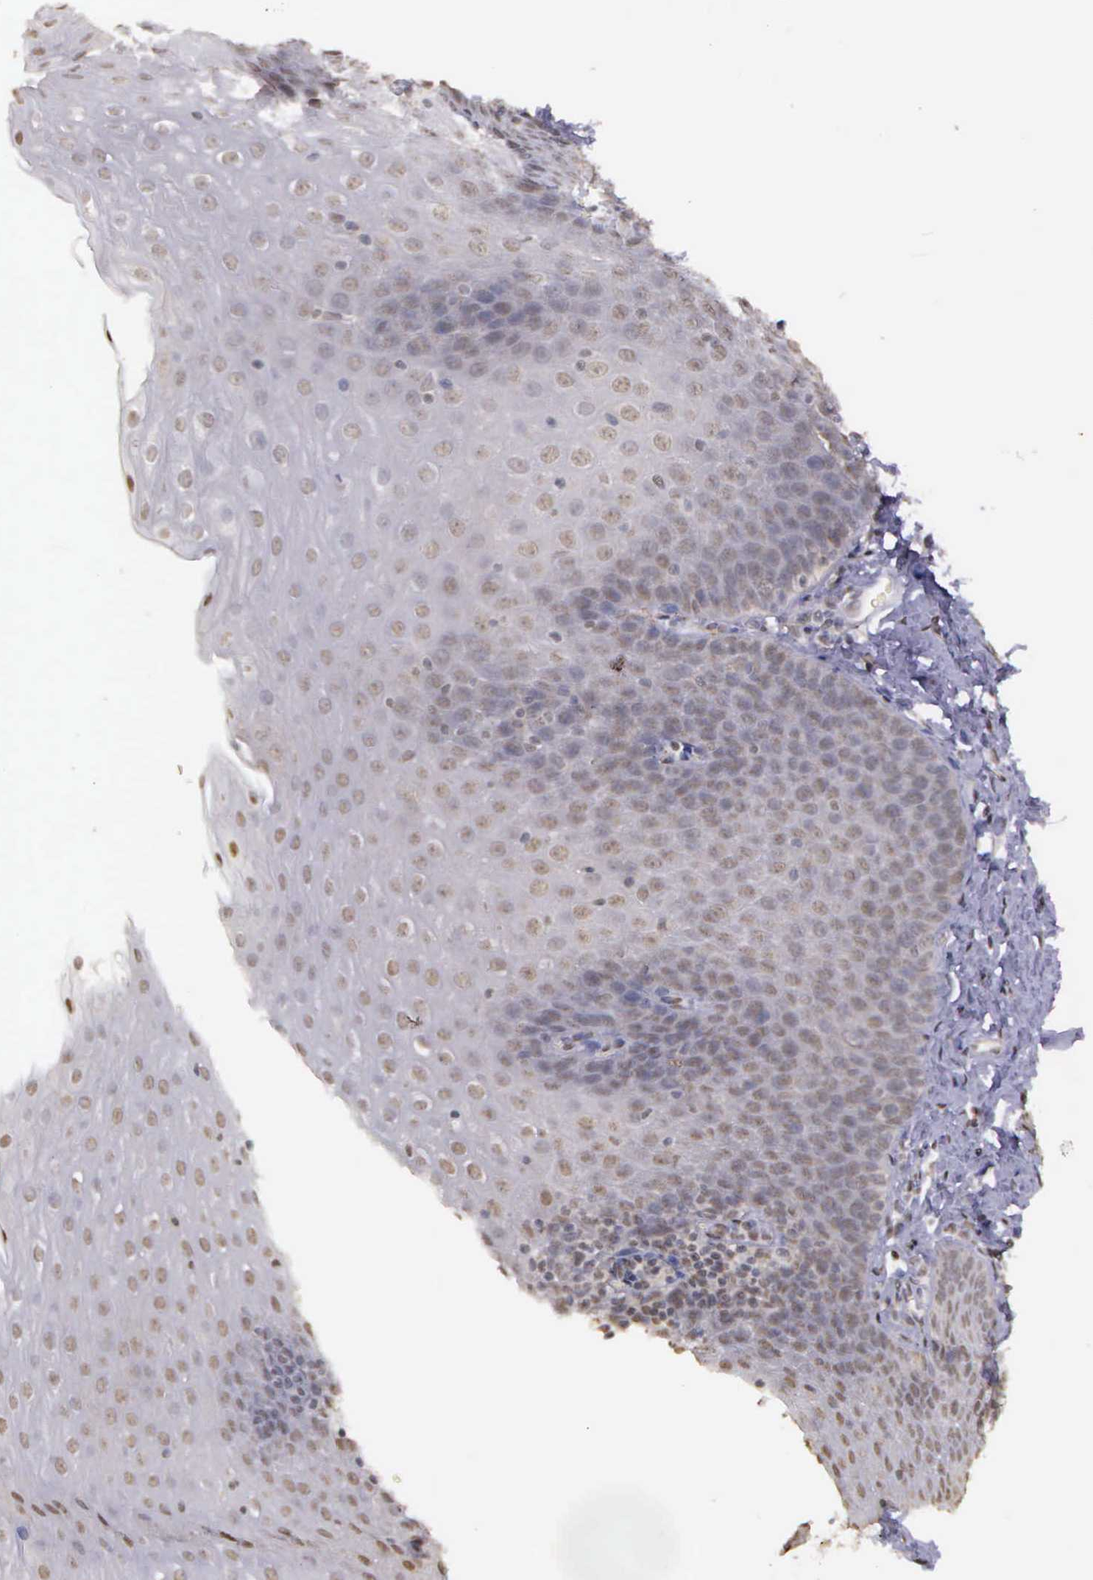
{"staining": {"intensity": "weak", "quantity": "25%-75%", "location": "nuclear"}, "tissue": "esophagus", "cell_type": "Squamous epithelial cells", "image_type": "normal", "snomed": [{"axis": "morphology", "description": "Normal tissue, NOS"}, {"axis": "topography", "description": "Esophagus"}], "caption": "Esophagus stained with DAB IHC exhibits low levels of weak nuclear staining in approximately 25%-75% of squamous epithelial cells. (DAB (3,3'-diaminobenzidine) IHC with brightfield microscopy, high magnification).", "gene": "ARMCX5", "patient": {"sex": "female", "age": 61}}